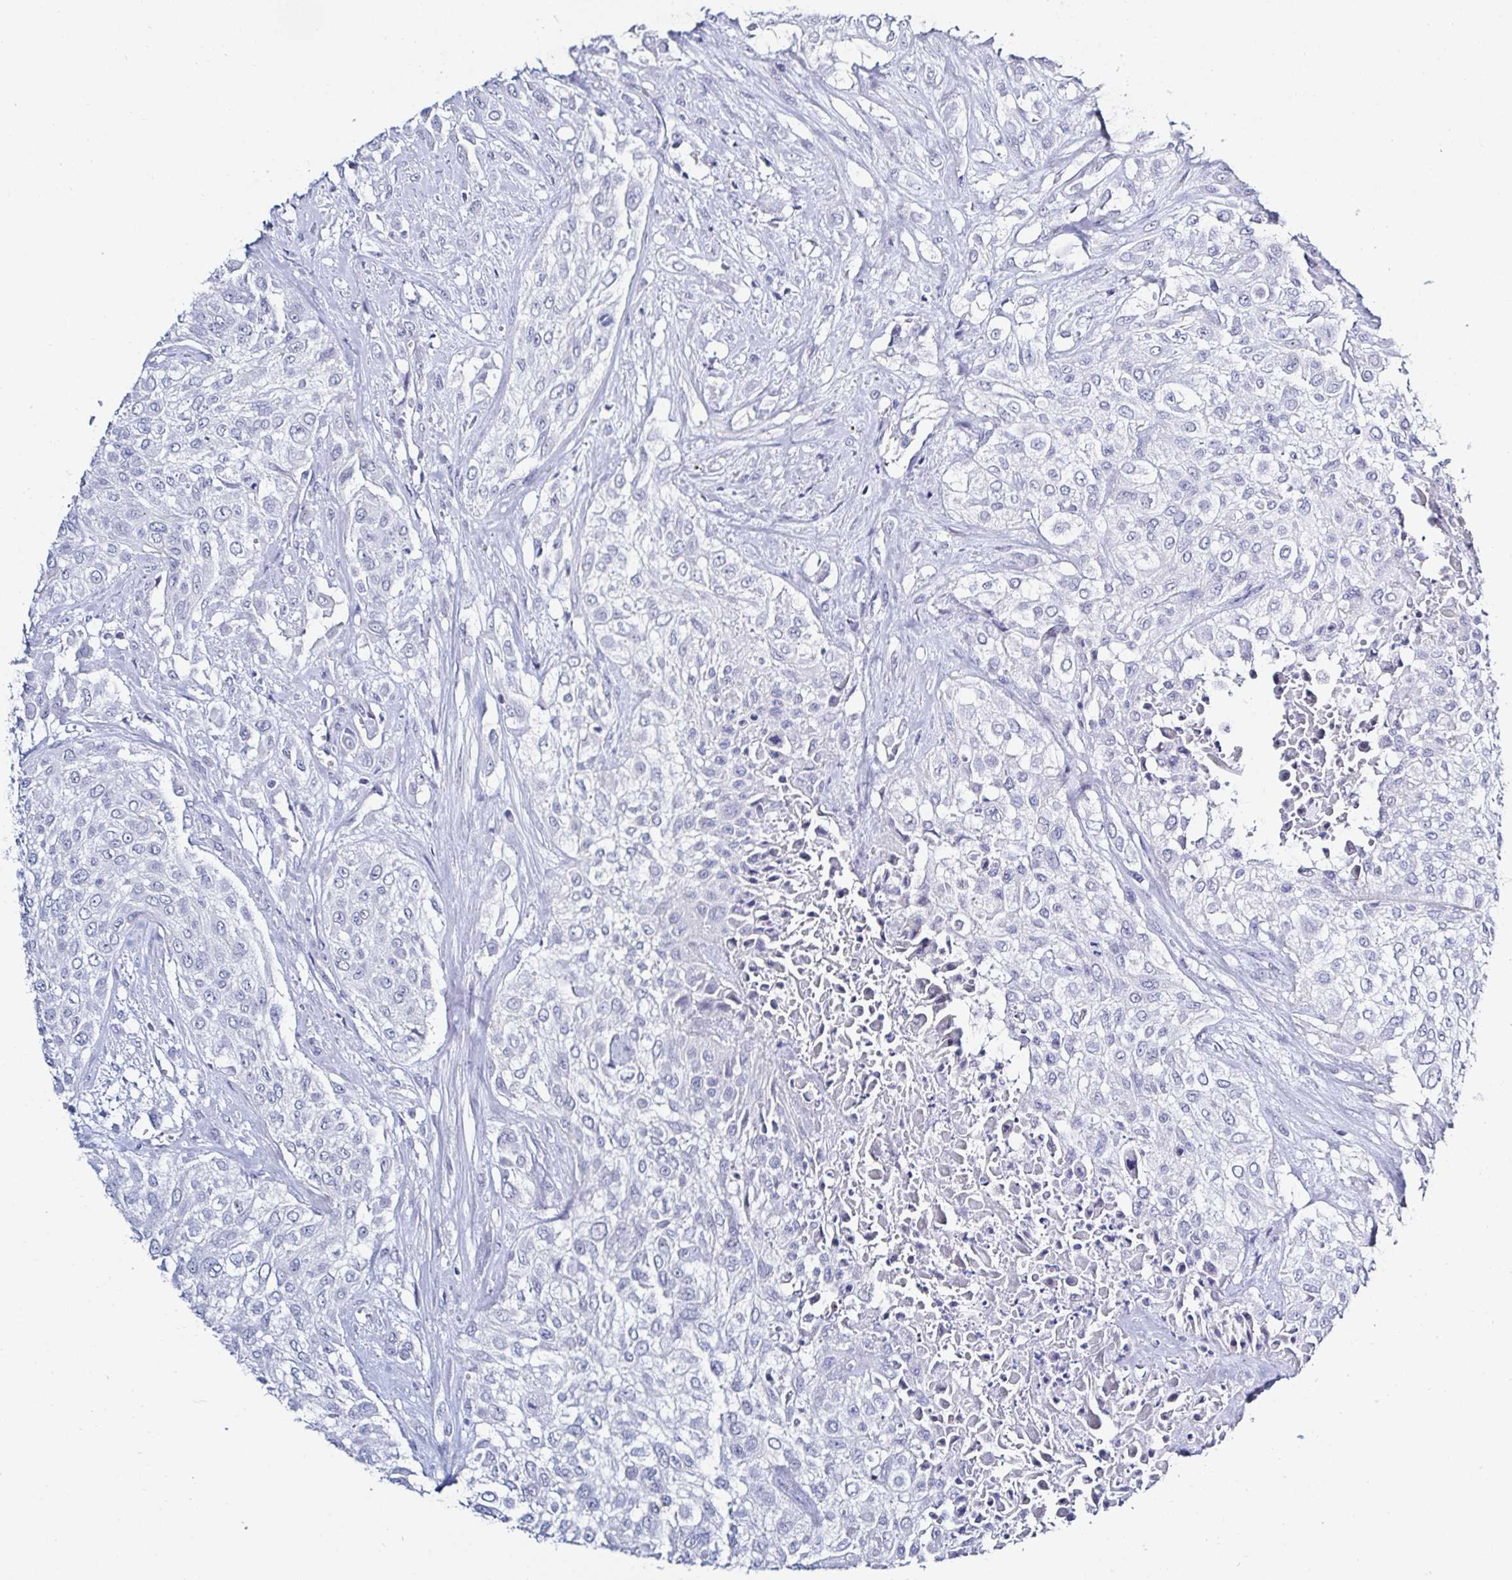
{"staining": {"intensity": "negative", "quantity": "none", "location": "none"}, "tissue": "urothelial cancer", "cell_type": "Tumor cells", "image_type": "cancer", "snomed": [{"axis": "morphology", "description": "Urothelial carcinoma, High grade"}, {"axis": "topography", "description": "Urinary bladder"}], "caption": "High power microscopy histopathology image of an immunohistochemistry histopathology image of urothelial cancer, revealing no significant staining in tumor cells.", "gene": "OR10K1", "patient": {"sex": "male", "age": 57}}